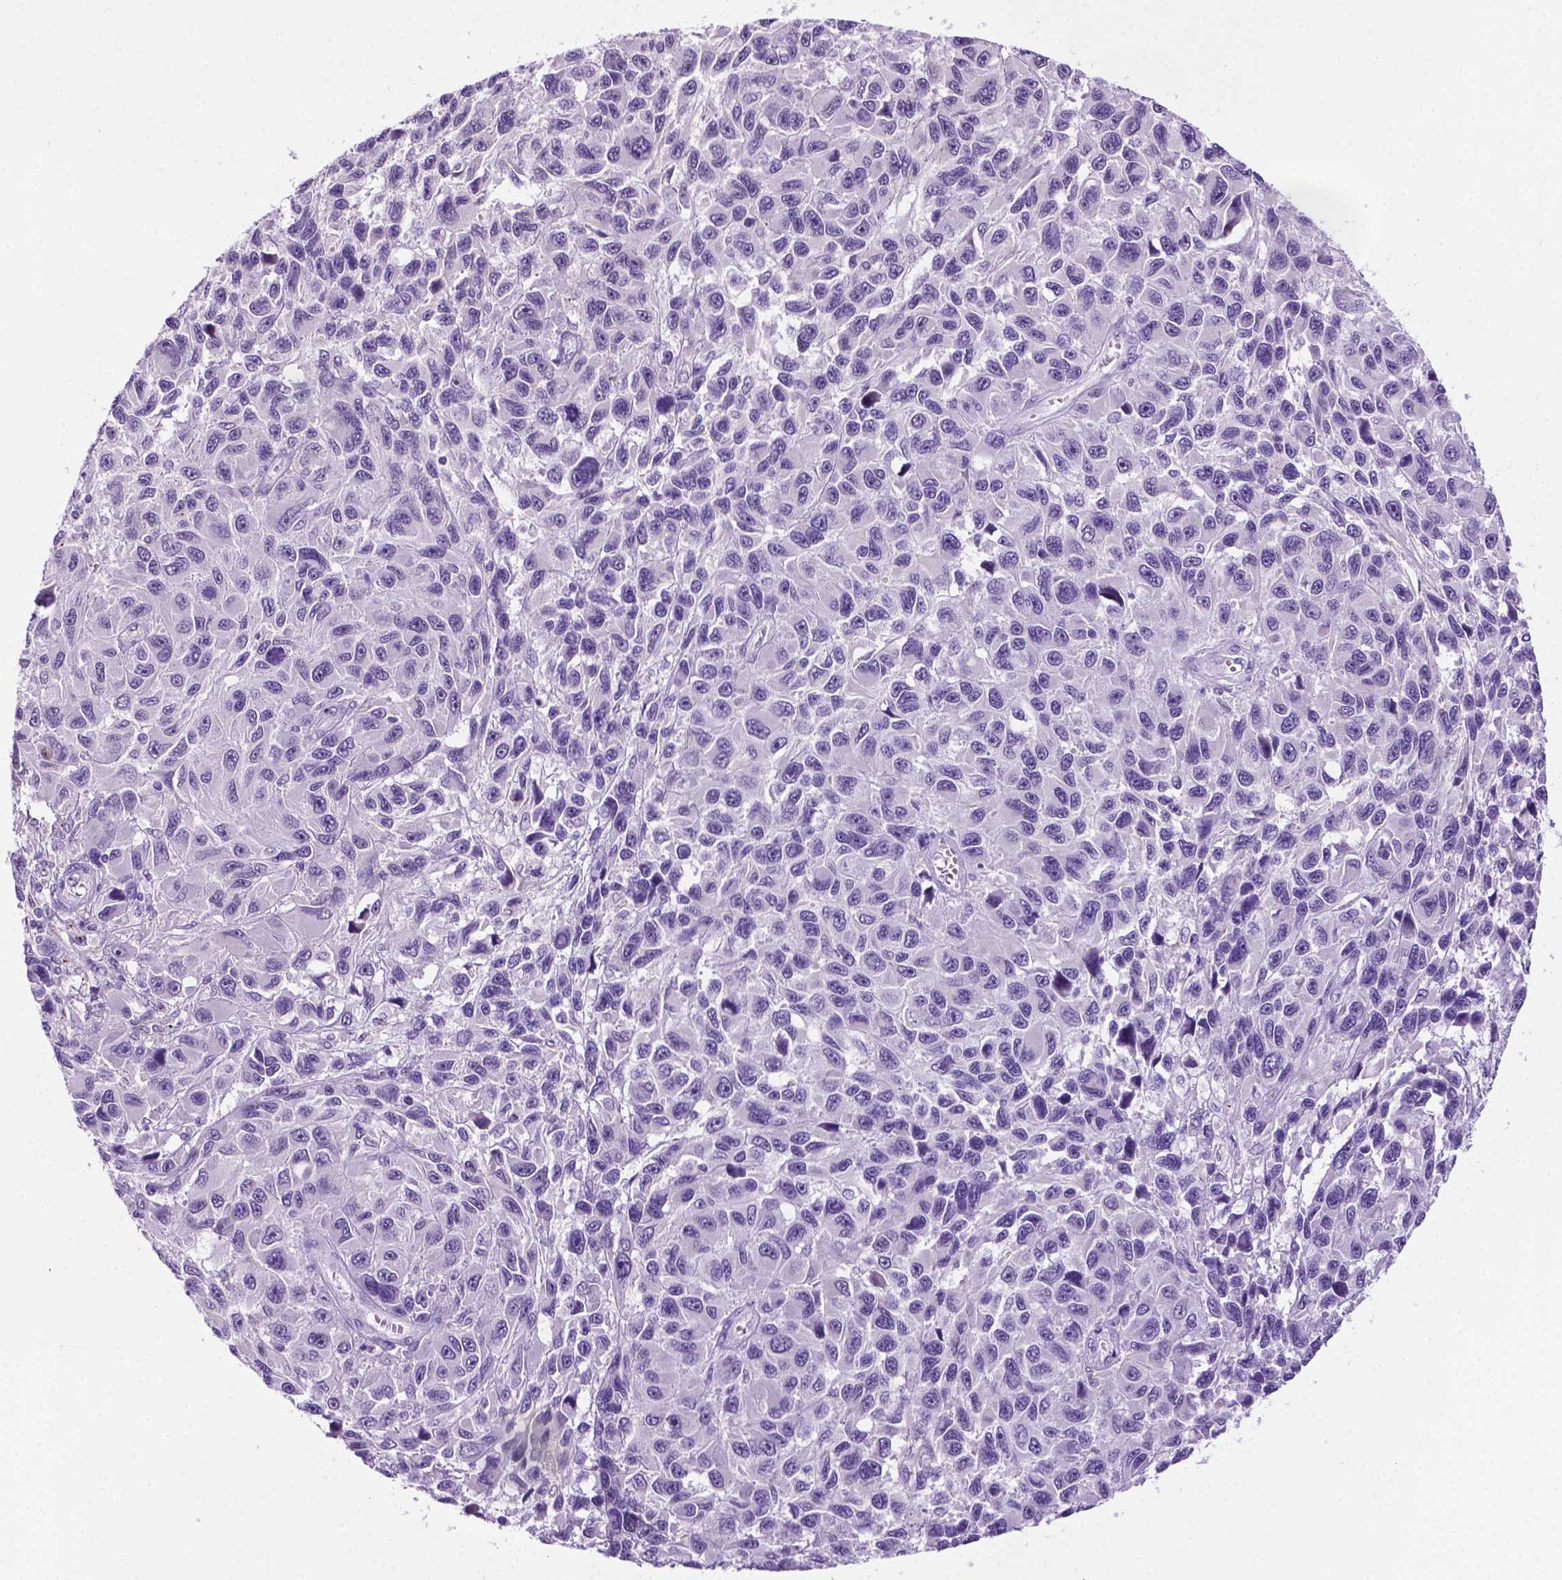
{"staining": {"intensity": "negative", "quantity": "none", "location": "none"}, "tissue": "melanoma", "cell_type": "Tumor cells", "image_type": "cancer", "snomed": [{"axis": "morphology", "description": "Malignant melanoma, NOS"}, {"axis": "topography", "description": "Skin"}], "caption": "An image of melanoma stained for a protein reveals no brown staining in tumor cells.", "gene": "MMP27", "patient": {"sex": "male", "age": 53}}